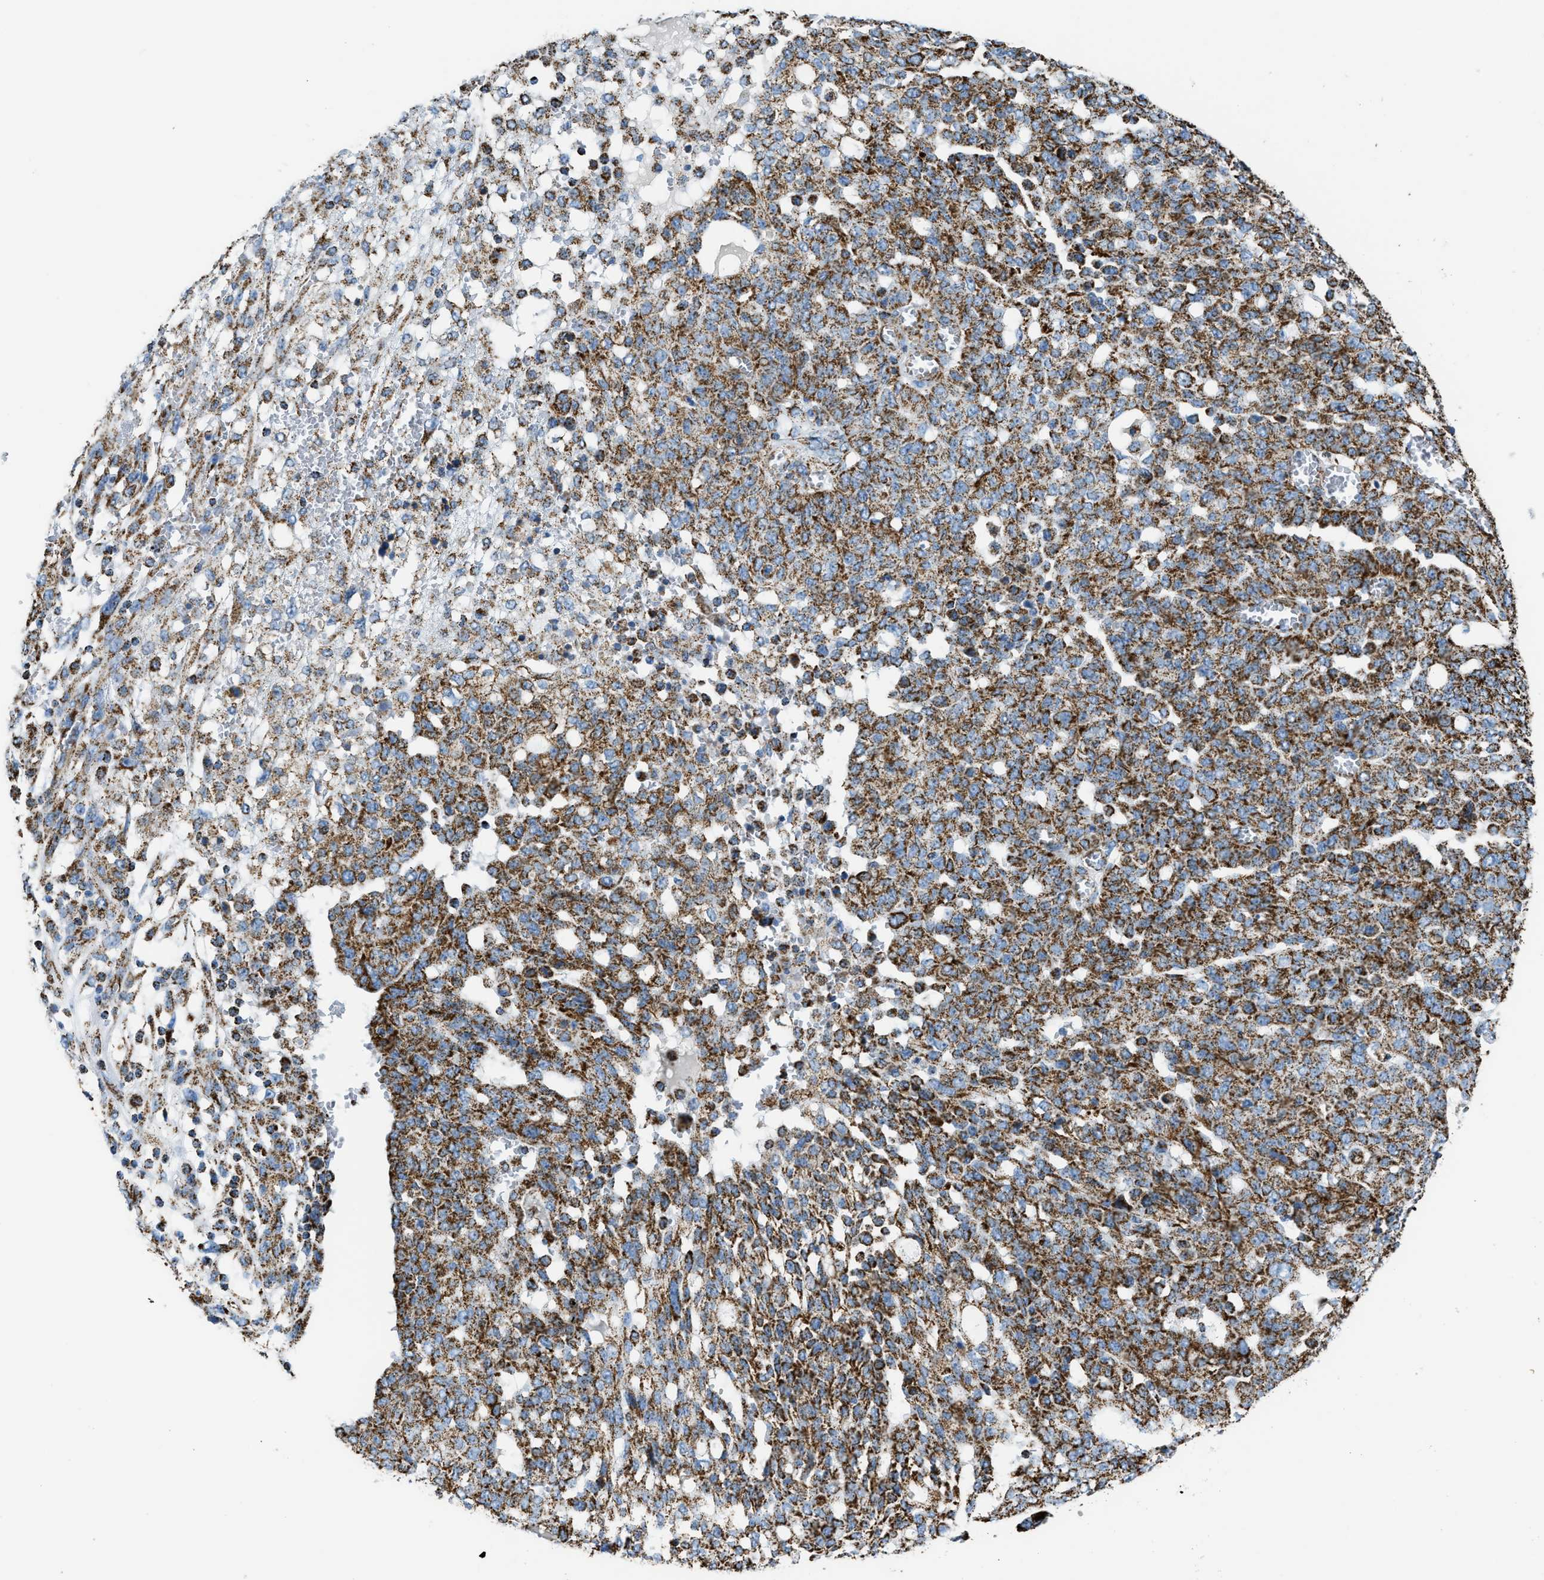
{"staining": {"intensity": "strong", "quantity": ">75%", "location": "cytoplasmic/membranous"}, "tissue": "ovarian cancer", "cell_type": "Tumor cells", "image_type": "cancer", "snomed": [{"axis": "morphology", "description": "Cystadenocarcinoma, serous, NOS"}, {"axis": "topography", "description": "Soft tissue"}, {"axis": "topography", "description": "Ovary"}], "caption": "Protein expression by immunohistochemistry exhibits strong cytoplasmic/membranous expression in approximately >75% of tumor cells in ovarian cancer.", "gene": "ETFB", "patient": {"sex": "female", "age": 57}}